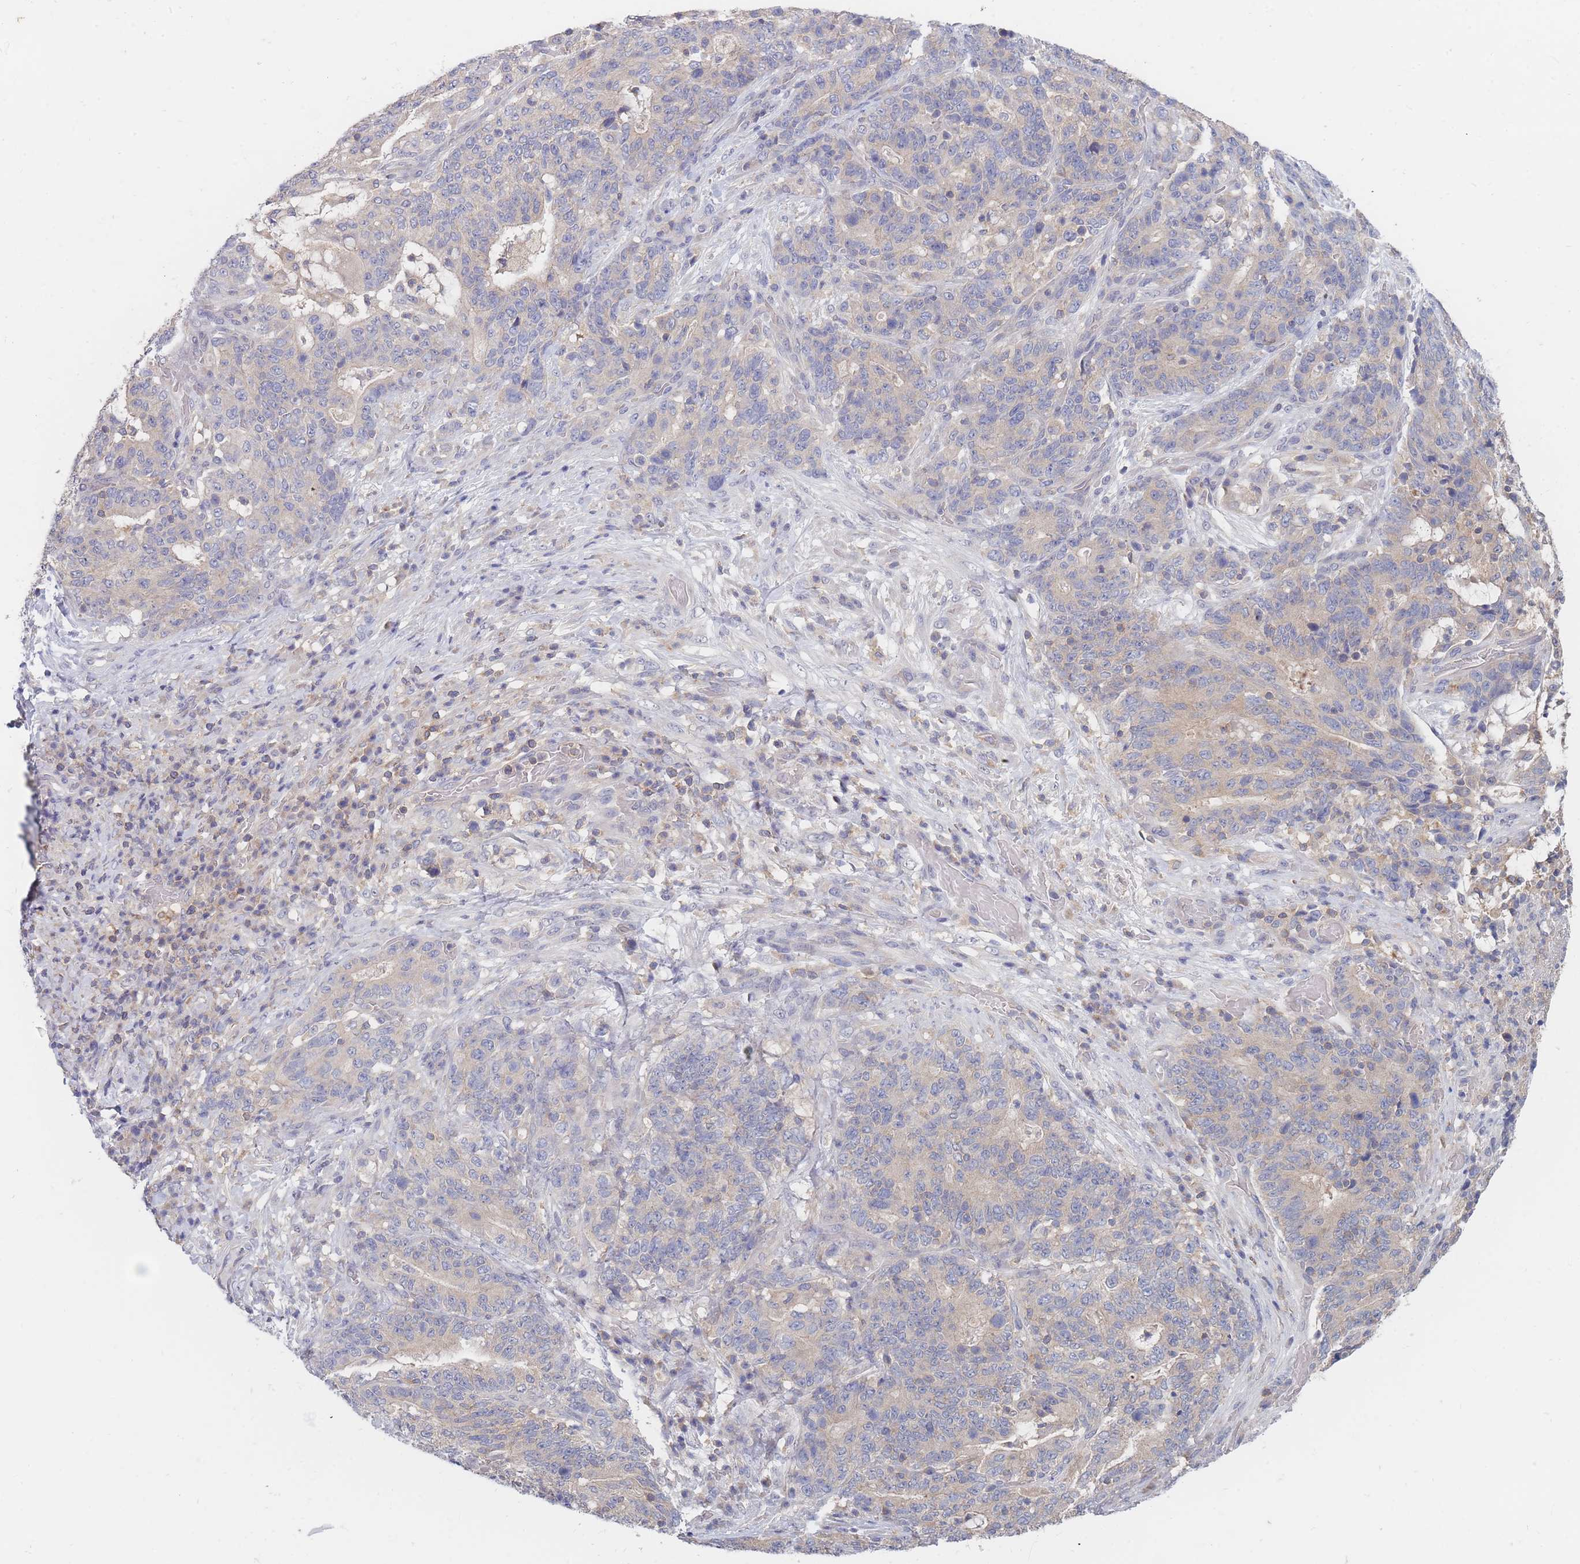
{"staining": {"intensity": "weak", "quantity": ">75%", "location": "cytoplasmic/membranous"}, "tissue": "stomach cancer", "cell_type": "Tumor cells", "image_type": "cancer", "snomed": [{"axis": "morphology", "description": "Normal tissue, NOS"}, {"axis": "morphology", "description": "Adenocarcinoma, NOS"}, {"axis": "topography", "description": "Stomach"}], "caption": "High-magnification brightfield microscopy of adenocarcinoma (stomach) stained with DAB (brown) and counterstained with hematoxylin (blue). tumor cells exhibit weak cytoplasmic/membranous staining is seen in approximately>75% of cells. Using DAB (brown) and hematoxylin (blue) stains, captured at high magnification using brightfield microscopy.", "gene": "PPP6C", "patient": {"sex": "female", "age": 64}}